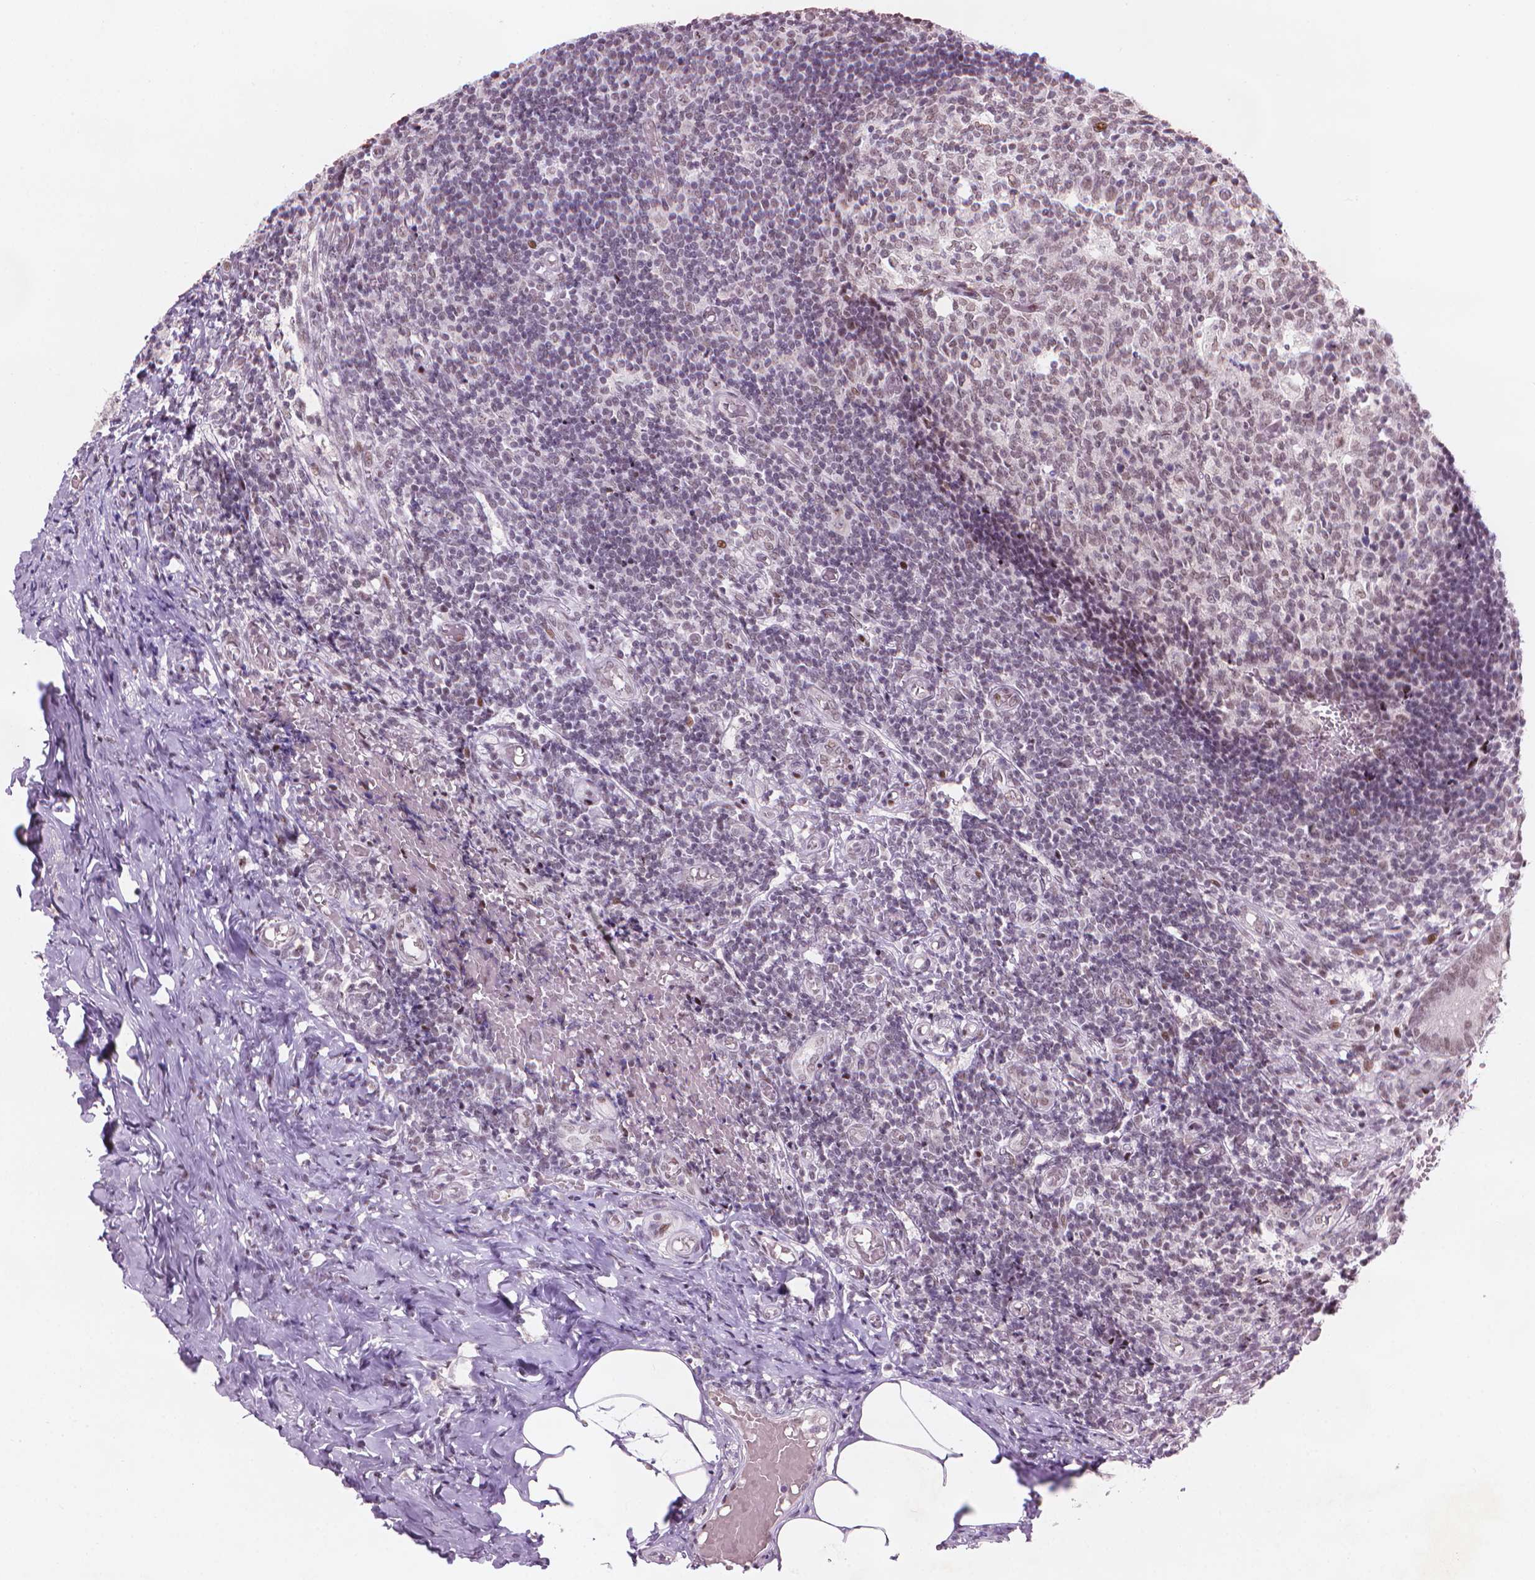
{"staining": {"intensity": "moderate", "quantity": ">75%", "location": "nuclear"}, "tissue": "appendix", "cell_type": "Glandular cells", "image_type": "normal", "snomed": [{"axis": "morphology", "description": "Normal tissue, NOS"}, {"axis": "topography", "description": "Appendix"}], "caption": "The micrograph shows staining of benign appendix, revealing moderate nuclear protein staining (brown color) within glandular cells.", "gene": "HES7", "patient": {"sex": "female", "age": 32}}